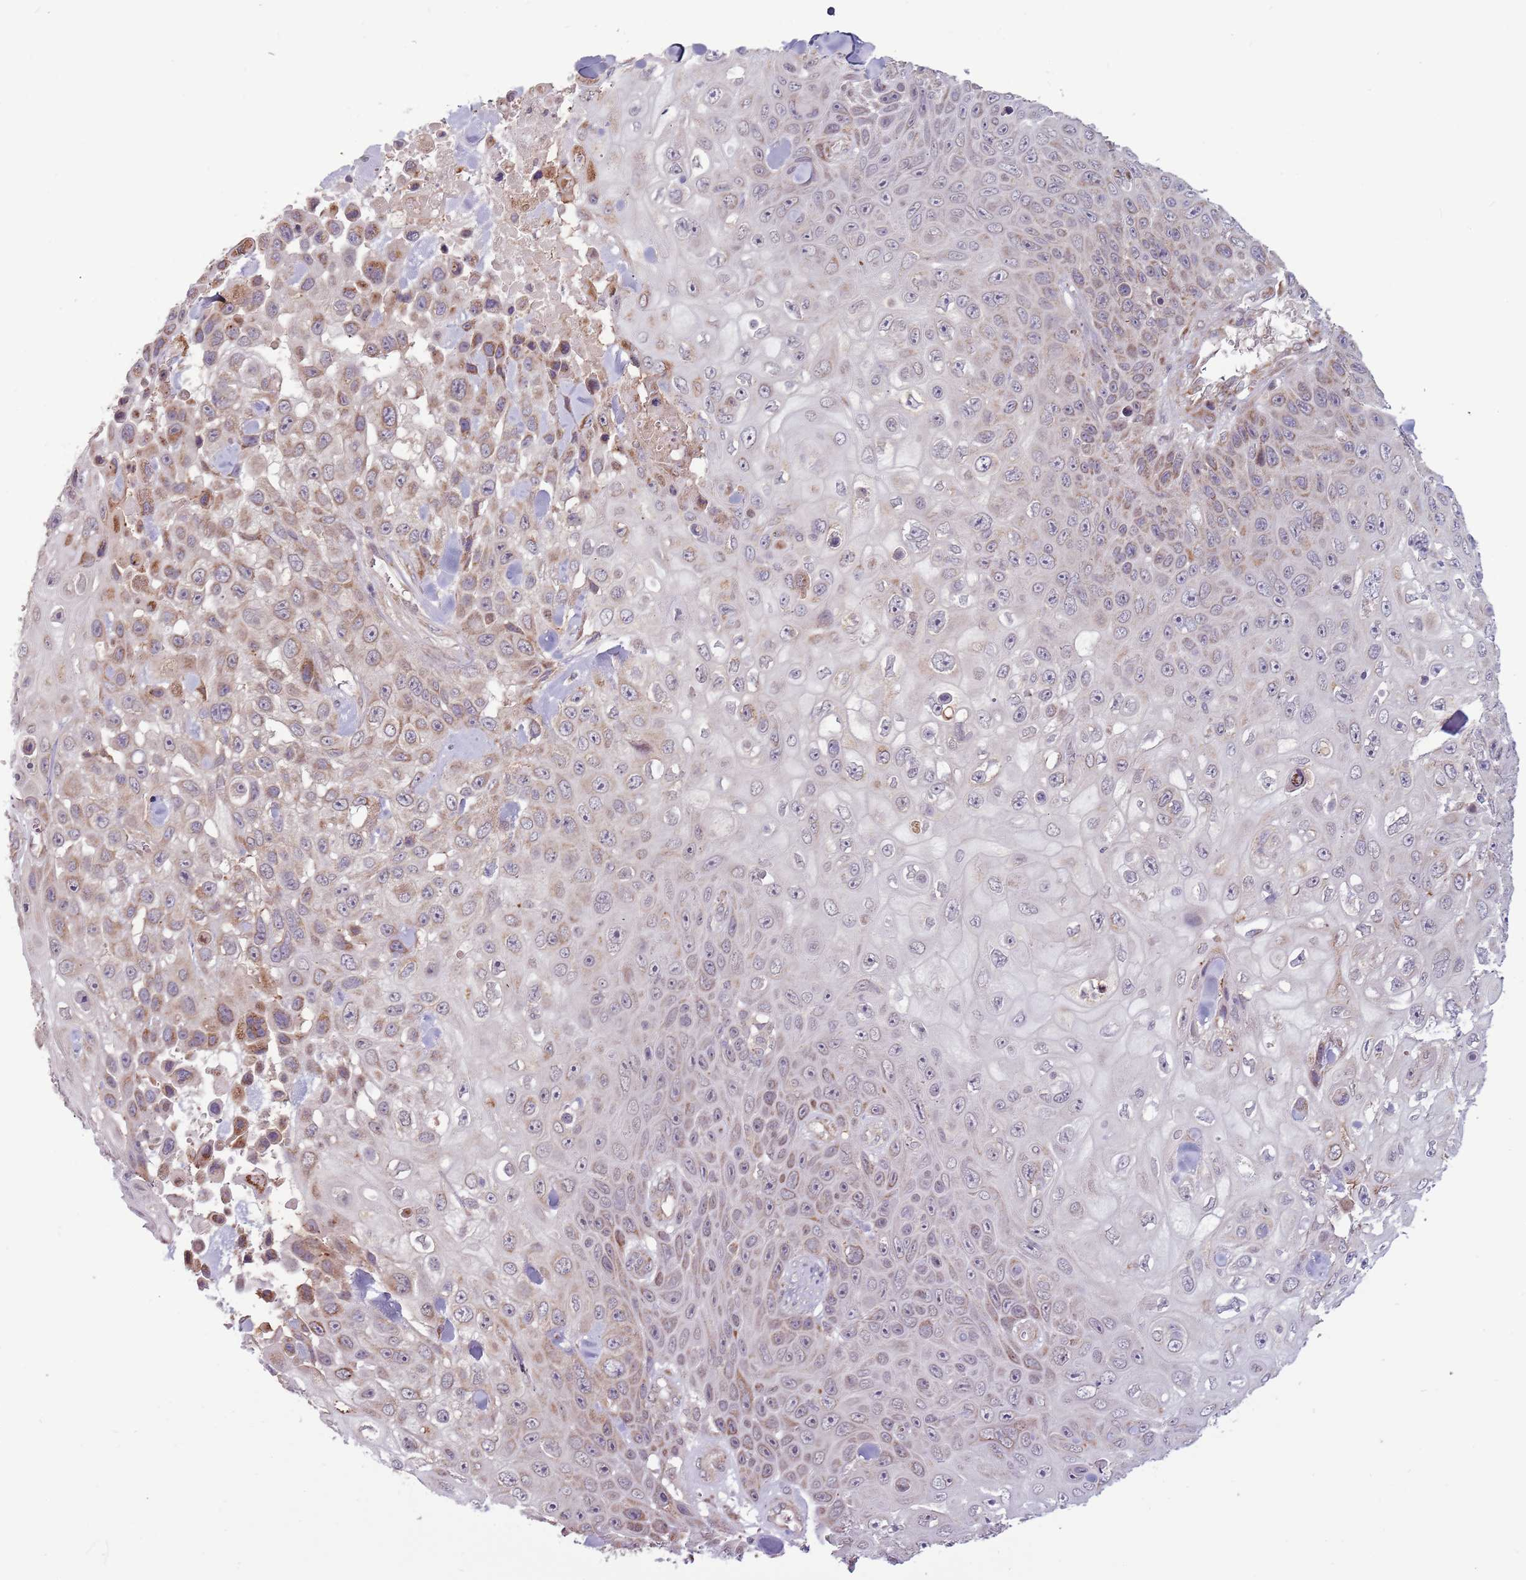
{"staining": {"intensity": "moderate", "quantity": "25%-75%", "location": "cytoplasmic/membranous"}, "tissue": "skin cancer", "cell_type": "Tumor cells", "image_type": "cancer", "snomed": [{"axis": "morphology", "description": "Squamous cell carcinoma, NOS"}, {"axis": "topography", "description": "Skin"}], "caption": "High-power microscopy captured an immunohistochemistry micrograph of skin cancer, revealing moderate cytoplasmic/membranous positivity in approximately 25%-75% of tumor cells. The staining was performed using DAB, with brown indicating positive protein expression. Nuclei are stained blue with hematoxylin.", "gene": "RNF181", "patient": {"sex": "male", "age": 82}}